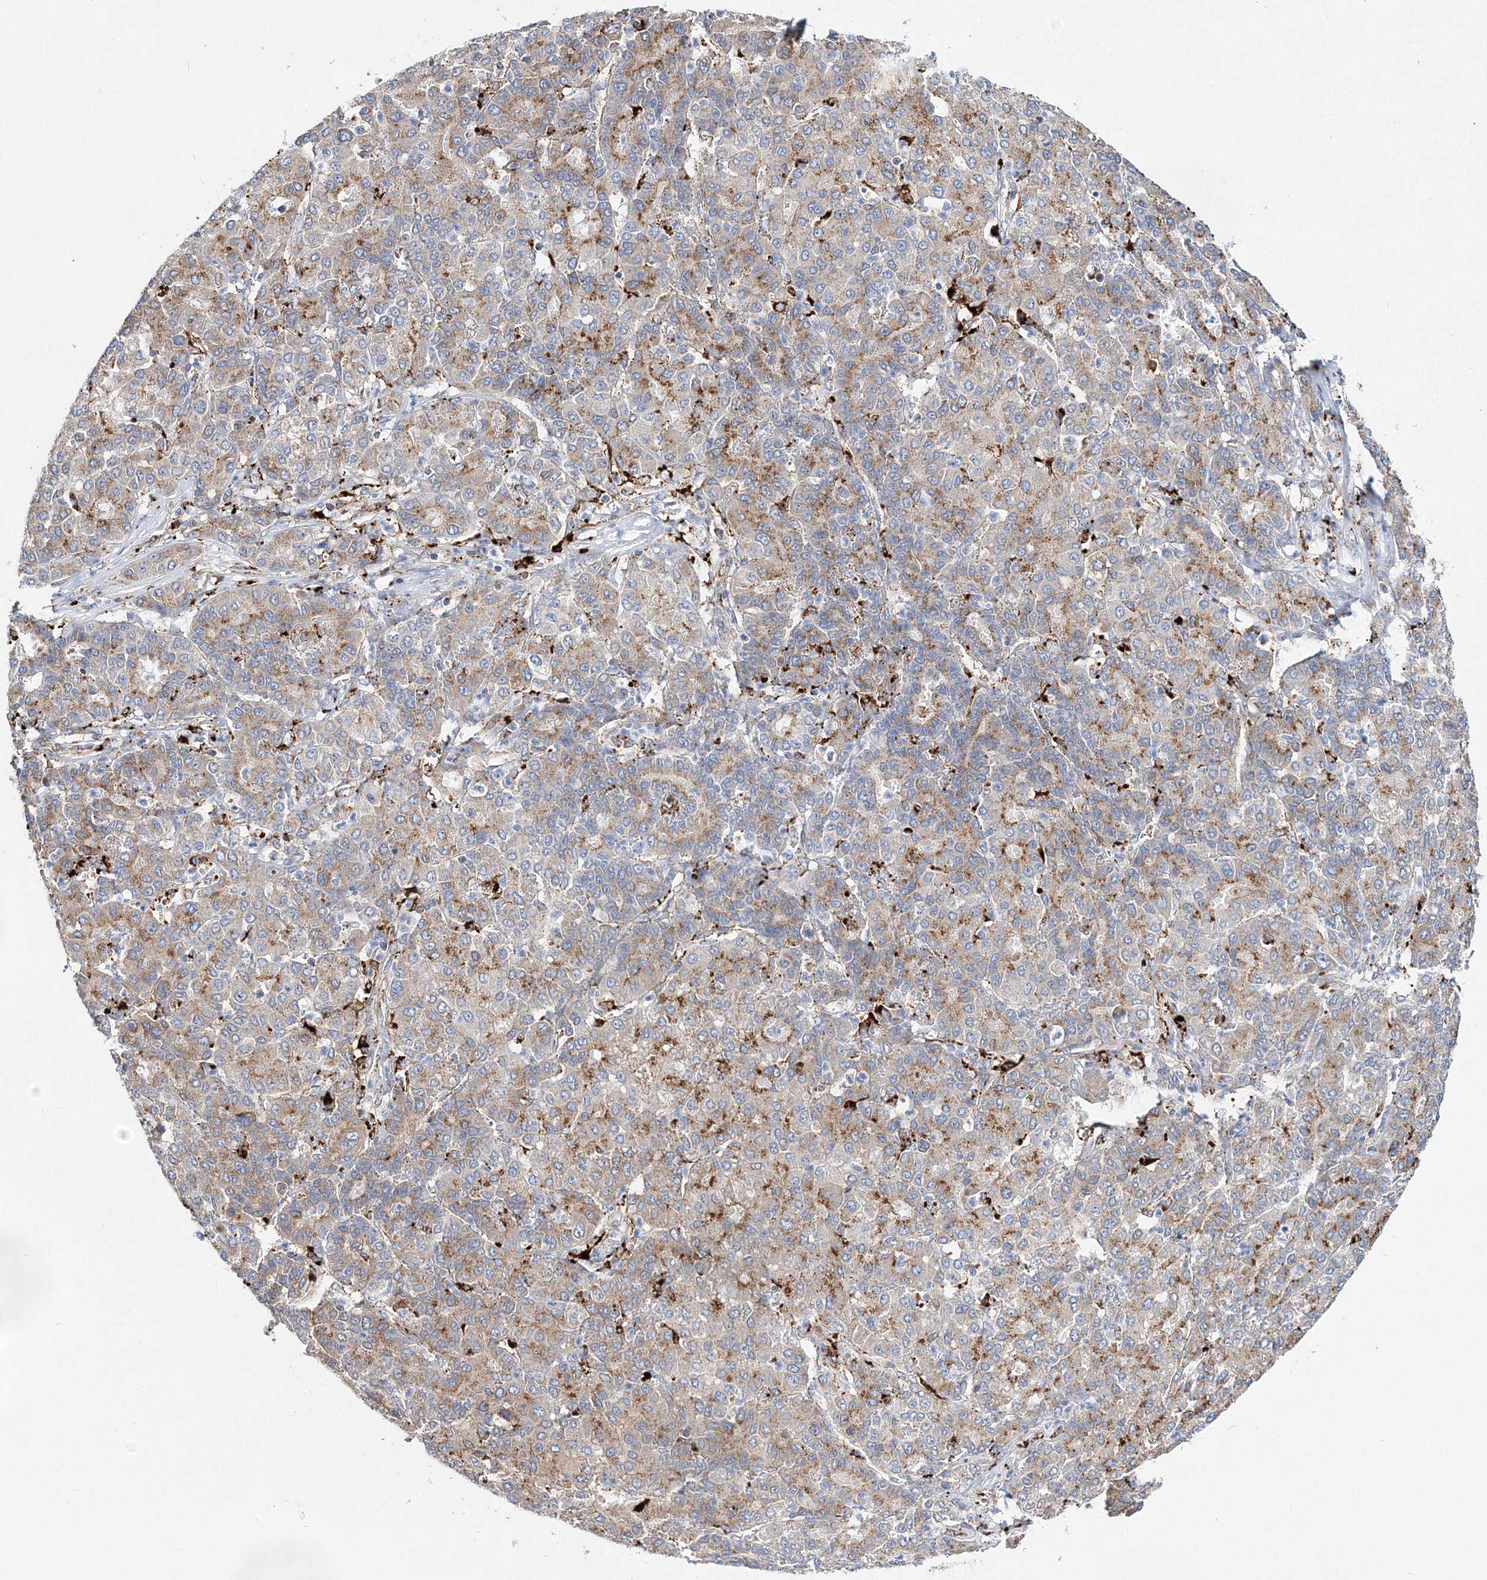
{"staining": {"intensity": "moderate", "quantity": ">75%", "location": "cytoplasmic/membranous"}, "tissue": "liver cancer", "cell_type": "Tumor cells", "image_type": "cancer", "snomed": [{"axis": "morphology", "description": "Carcinoma, Hepatocellular, NOS"}, {"axis": "topography", "description": "Liver"}], "caption": "Brown immunohistochemical staining in liver hepatocellular carcinoma shows moderate cytoplasmic/membranous expression in approximately >75% of tumor cells. (DAB (3,3'-diaminobenzidine) IHC with brightfield microscopy, high magnification).", "gene": "C3orf38", "patient": {"sex": "male", "age": 65}}